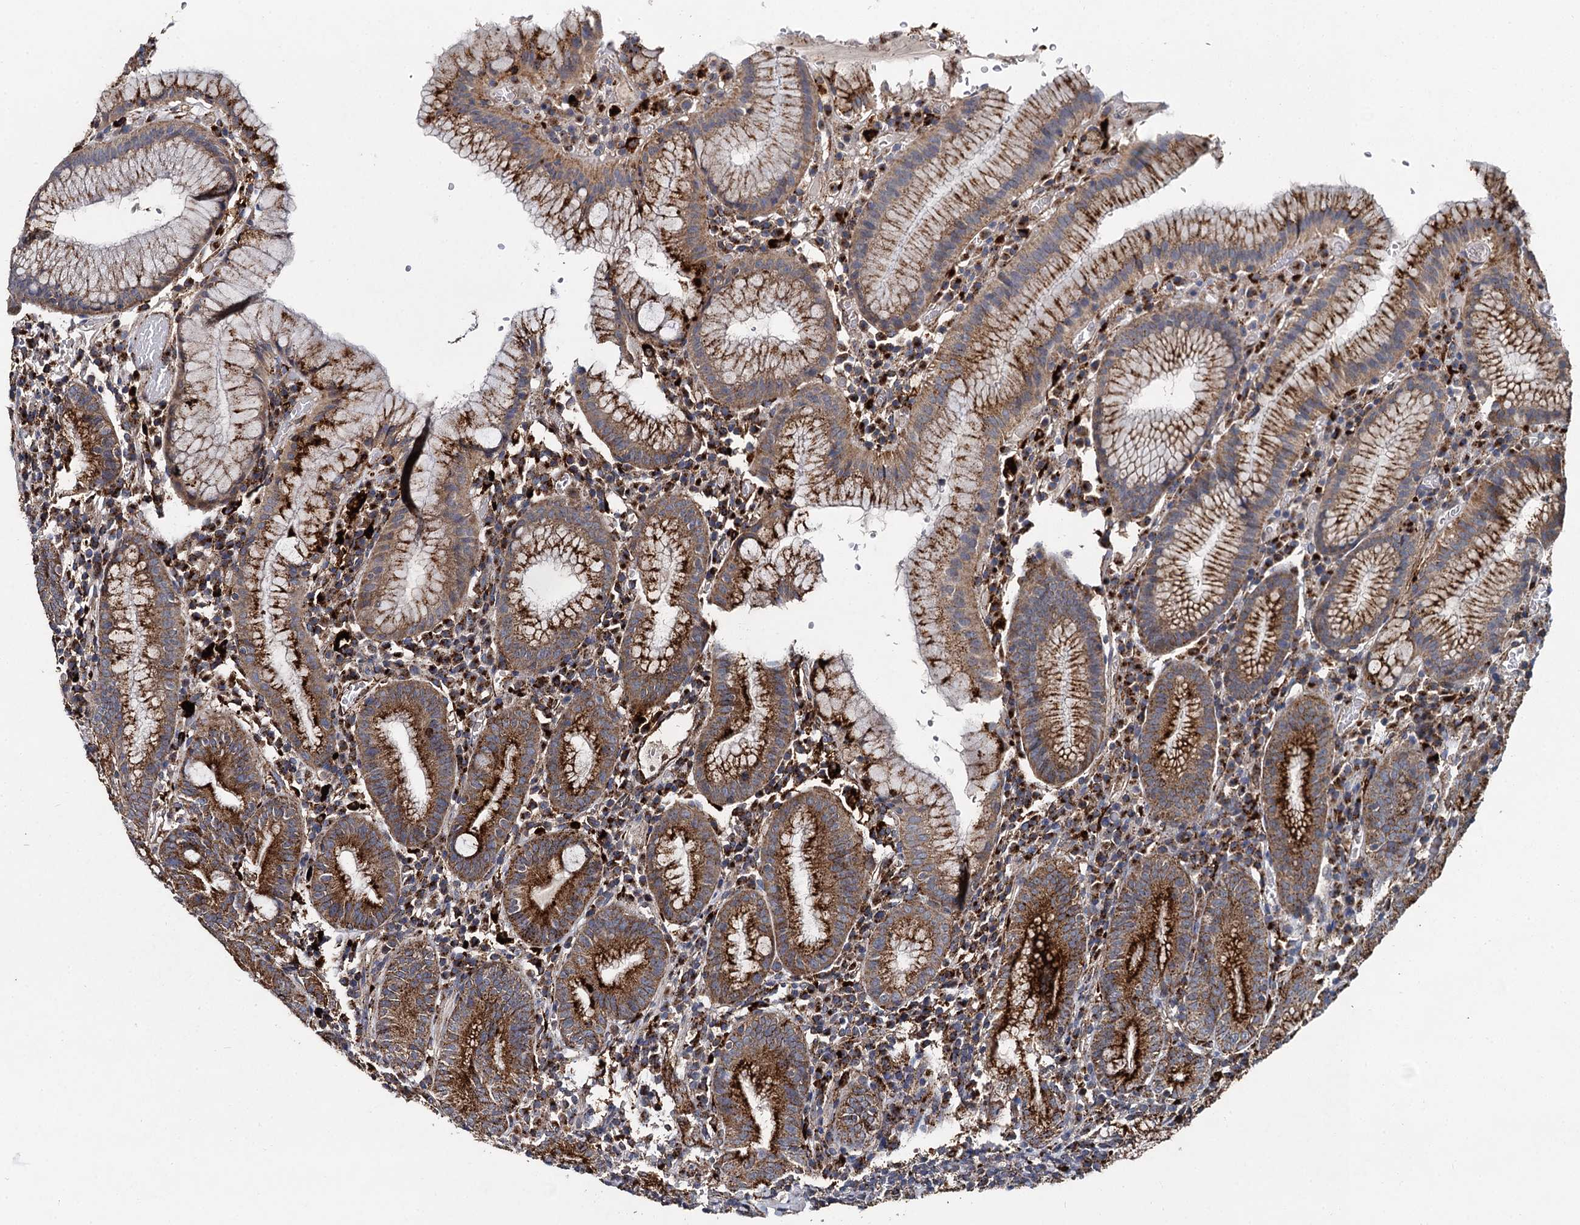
{"staining": {"intensity": "moderate", "quantity": ">75%", "location": "cytoplasmic/membranous"}, "tissue": "stomach", "cell_type": "Glandular cells", "image_type": "normal", "snomed": [{"axis": "morphology", "description": "Normal tissue, NOS"}, {"axis": "topography", "description": "Stomach"}], "caption": "IHC (DAB (3,3'-diaminobenzidine)) staining of benign stomach demonstrates moderate cytoplasmic/membranous protein expression in approximately >75% of glandular cells. (DAB (3,3'-diaminobenzidine) = brown stain, brightfield microscopy at high magnification).", "gene": "GBA1", "patient": {"sex": "male", "age": 55}}